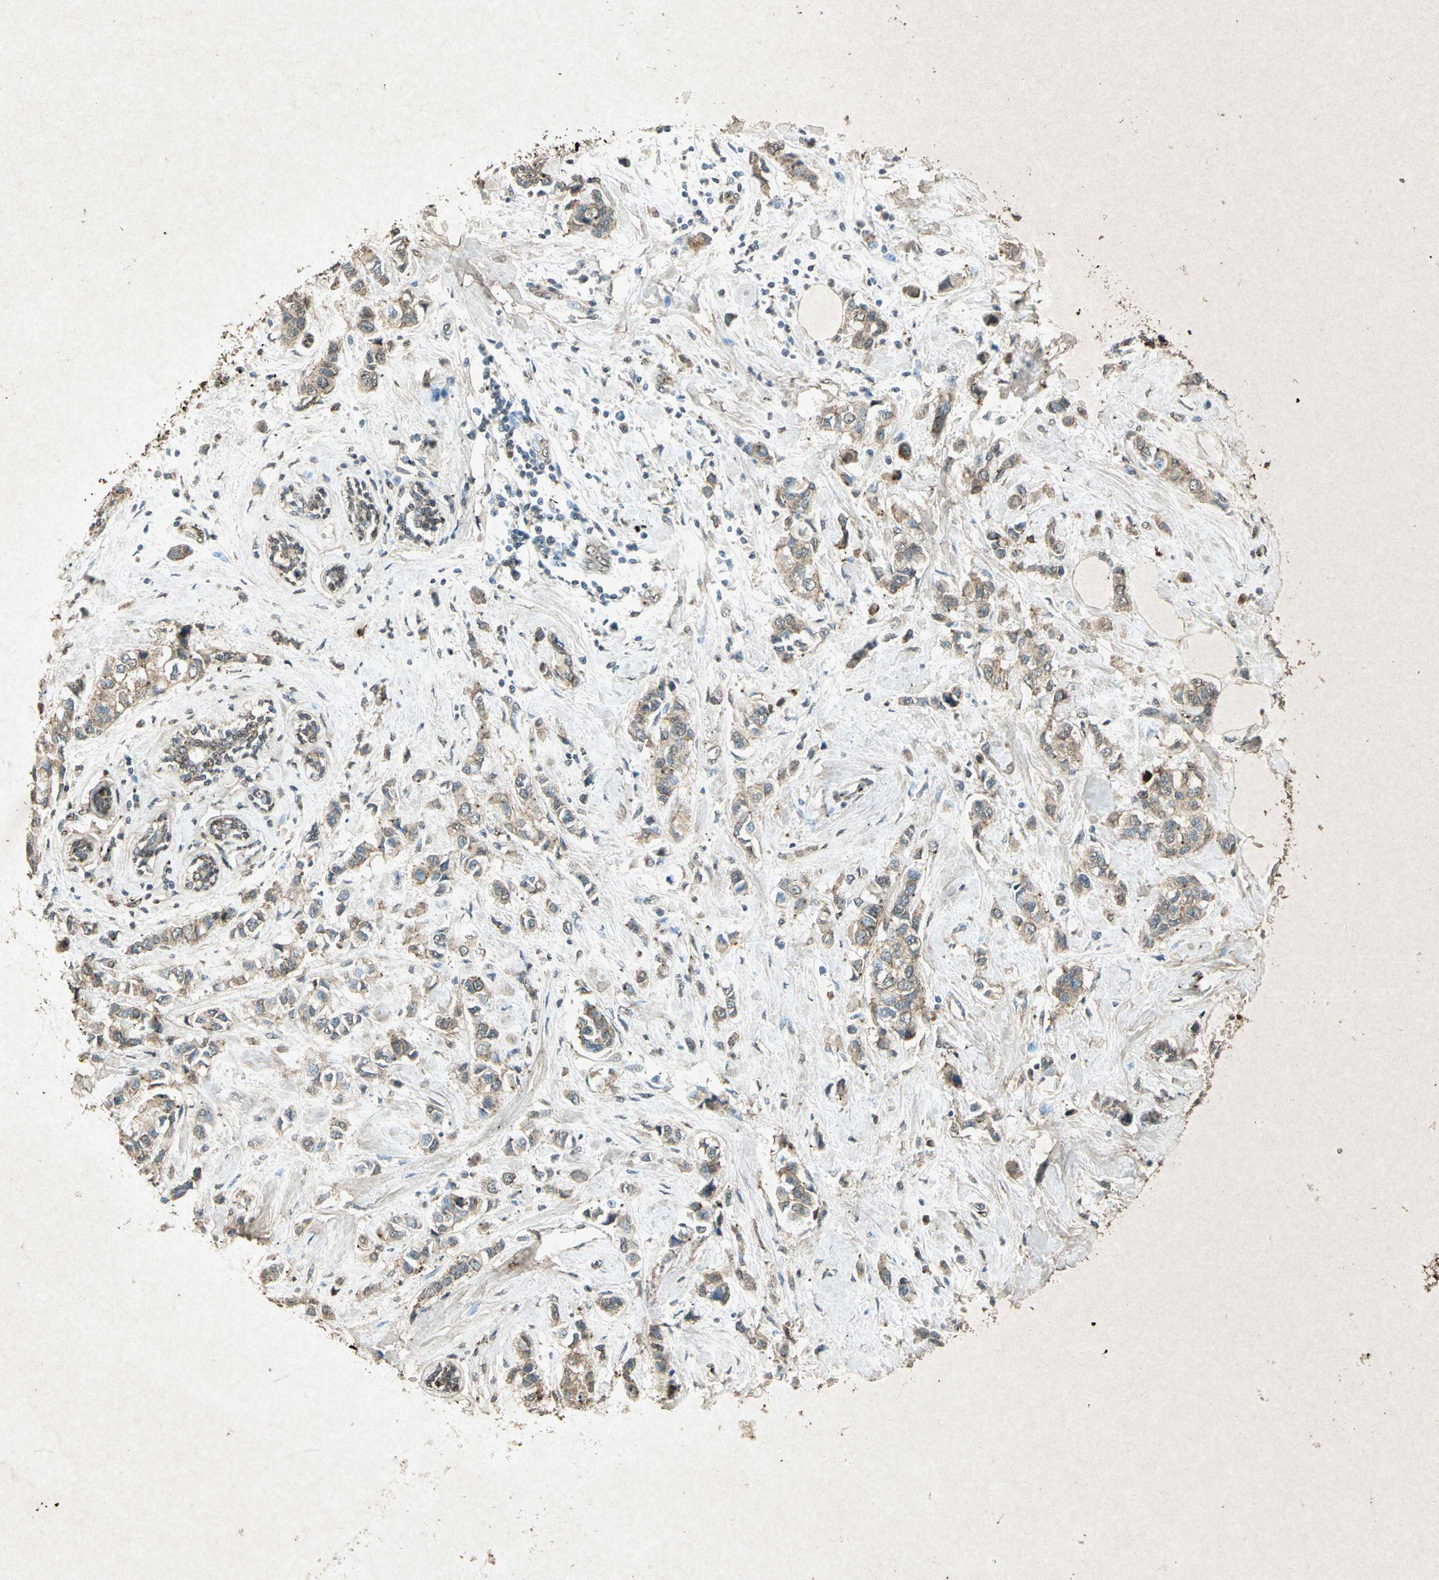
{"staining": {"intensity": "moderate", "quantity": "25%-75%", "location": "cytoplasmic/membranous"}, "tissue": "breast cancer", "cell_type": "Tumor cells", "image_type": "cancer", "snomed": [{"axis": "morphology", "description": "Duct carcinoma"}, {"axis": "topography", "description": "Breast"}], "caption": "Brown immunohistochemical staining in breast cancer shows moderate cytoplasmic/membranous positivity in approximately 25%-75% of tumor cells.", "gene": "PSEN1", "patient": {"sex": "female", "age": 50}}